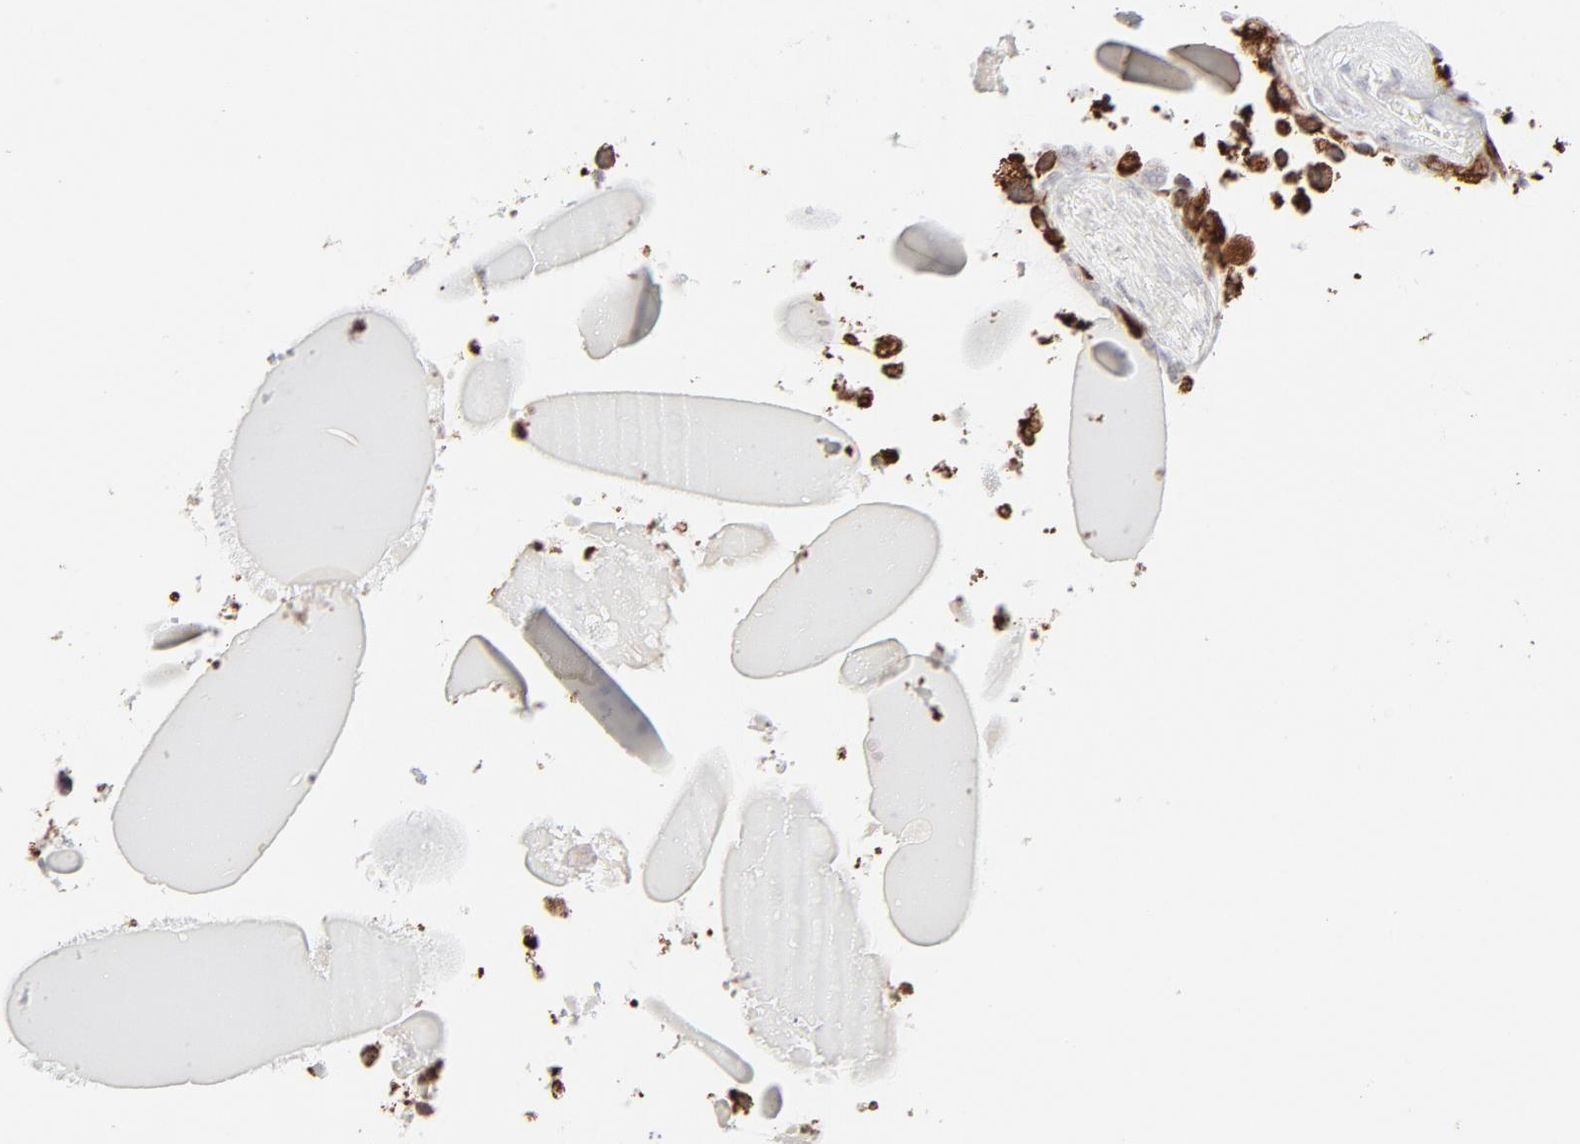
{"staining": {"intensity": "weak", "quantity": "<25%", "location": "nuclear"}, "tissue": "seminal vesicle", "cell_type": "Glandular cells", "image_type": "normal", "snomed": [{"axis": "morphology", "description": "Normal tissue, NOS"}, {"axis": "morphology", "description": "Inflammation, NOS"}, {"axis": "topography", "description": "Urinary bladder"}, {"axis": "topography", "description": "Prostate"}, {"axis": "topography", "description": "Seminal veicle"}], "caption": "The photomicrograph reveals no staining of glandular cells in benign seminal vesicle.", "gene": "PRKCB", "patient": {"sex": "male", "age": 82}}